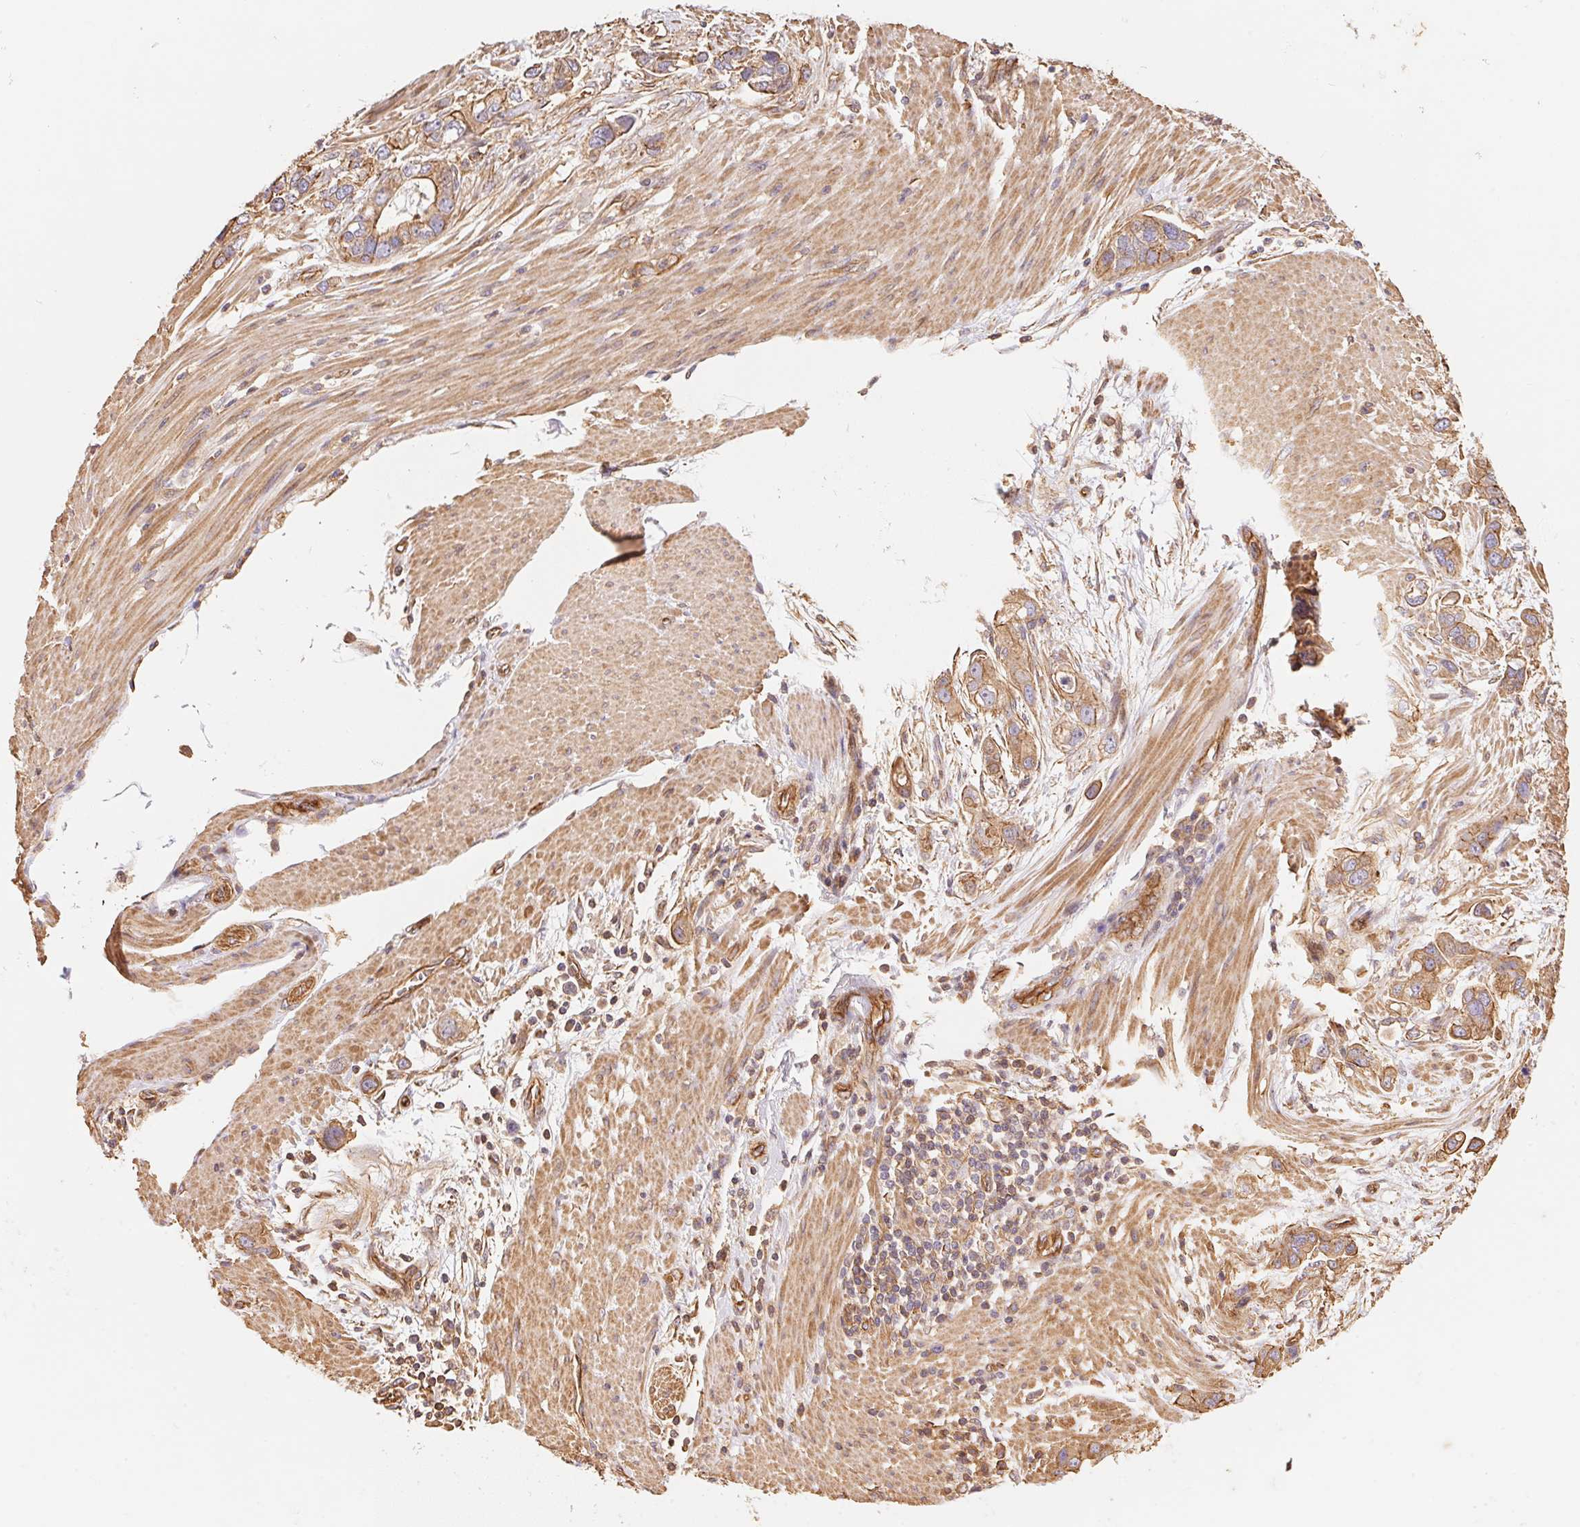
{"staining": {"intensity": "moderate", "quantity": ">75%", "location": "cytoplasmic/membranous"}, "tissue": "stomach cancer", "cell_type": "Tumor cells", "image_type": "cancer", "snomed": [{"axis": "morphology", "description": "Adenocarcinoma, NOS"}, {"axis": "topography", "description": "Stomach, lower"}], "caption": "A brown stain shows moderate cytoplasmic/membranous staining of a protein in human adenocarcinoma (stomach) tumor cells.", "gene": "FRAS1", "patient": {"sex": "female", "age": 93}}